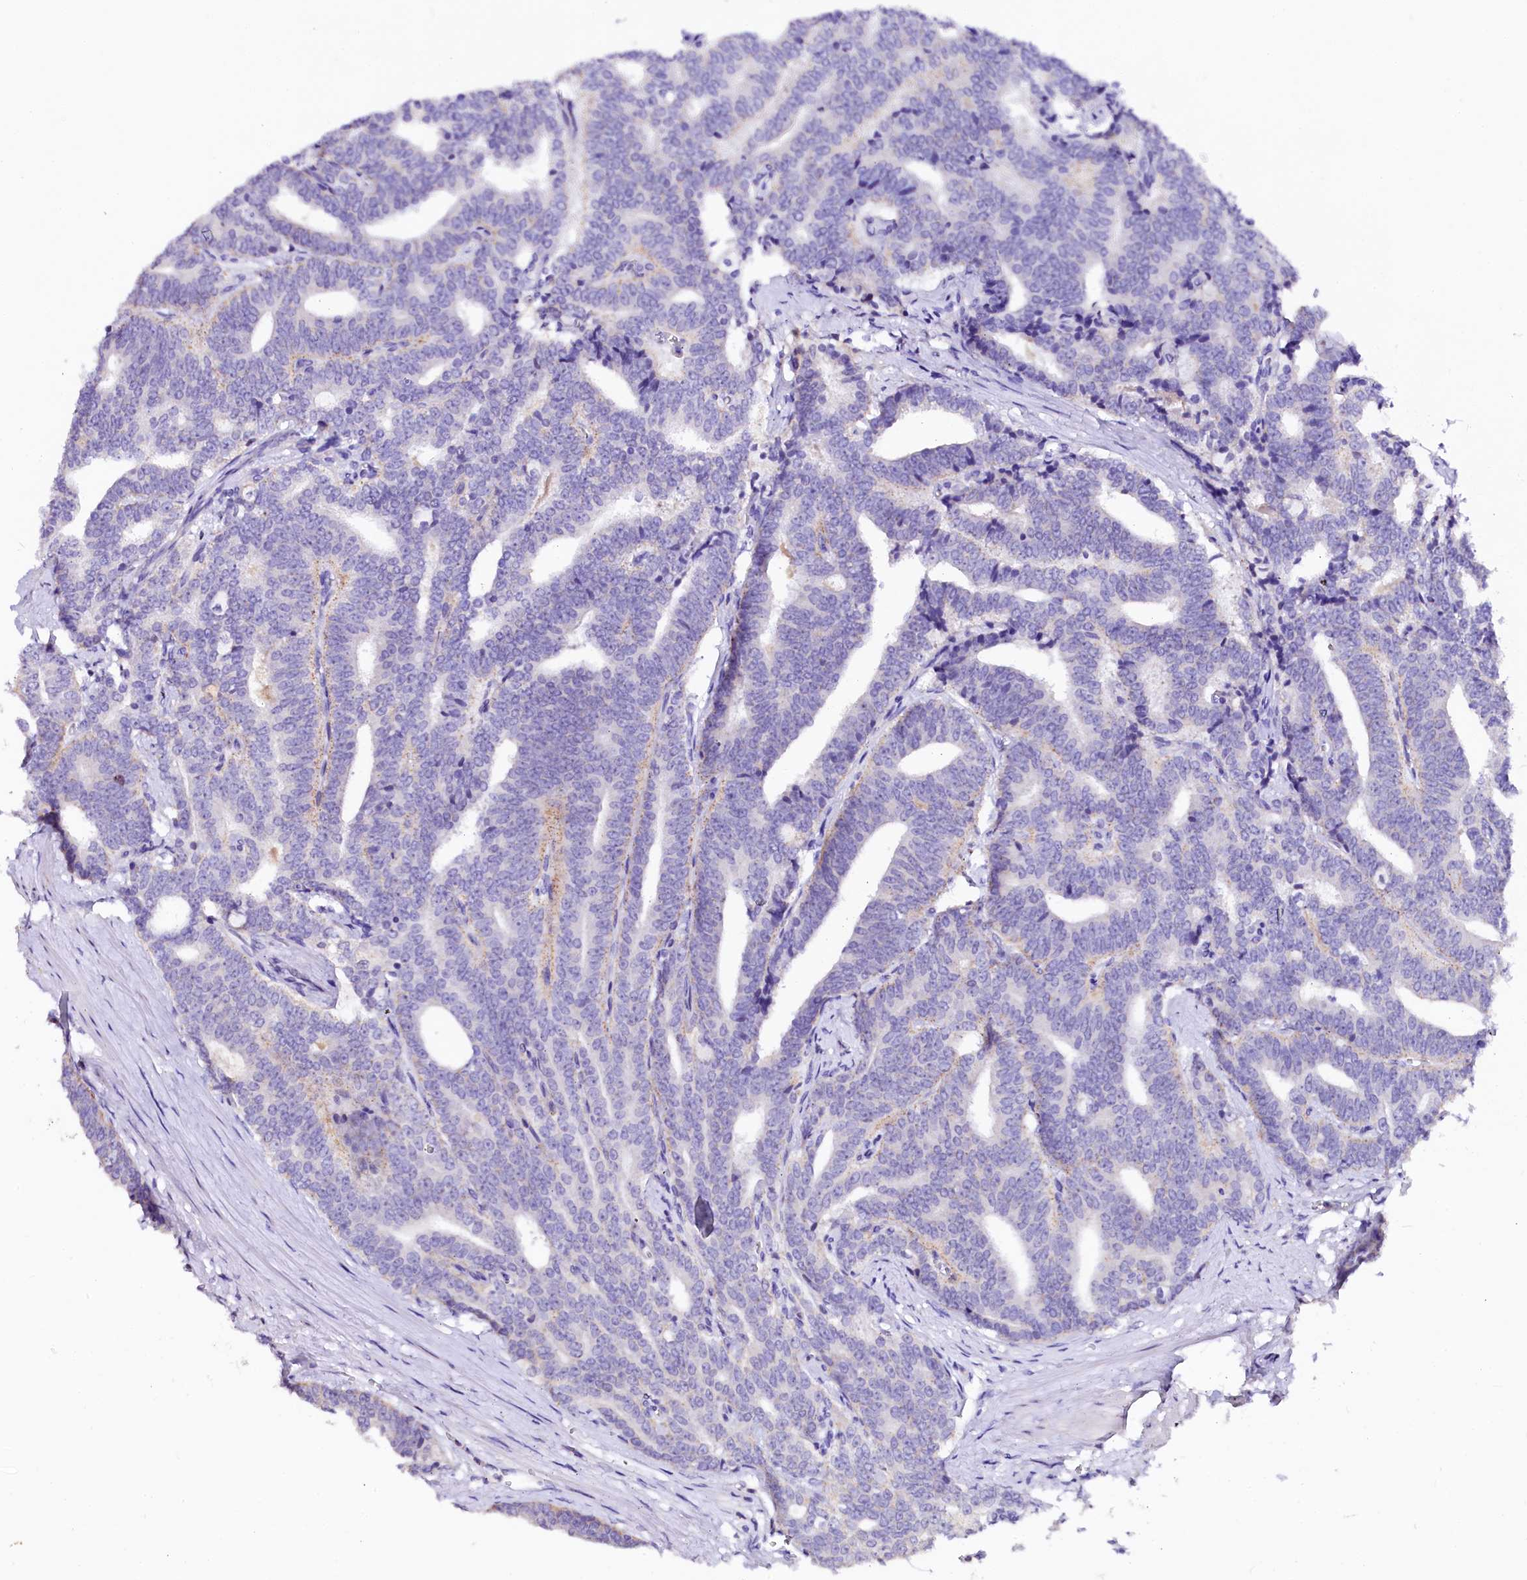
{"staining": {"intensity": "weak", "quantity": "<25%", "location": "cytoplasmic/membranous"}, "tissue": "prostate cancer", "cell_type": "Tumor cells", "image_type": "cancer", "snomed": [{"axis": "morphology", "description": "Adenocarcinoma, High grade"}, {"axis": "topography", "description": "Prostate and seminal vesicle, NOS"}], "caption": "Immunohistochemistry of prostate high-grade adenocarcinoma reveals no expression in tumor cells.", "gene": "NALF1", "patient": {"sex": "male", "age": 67}}